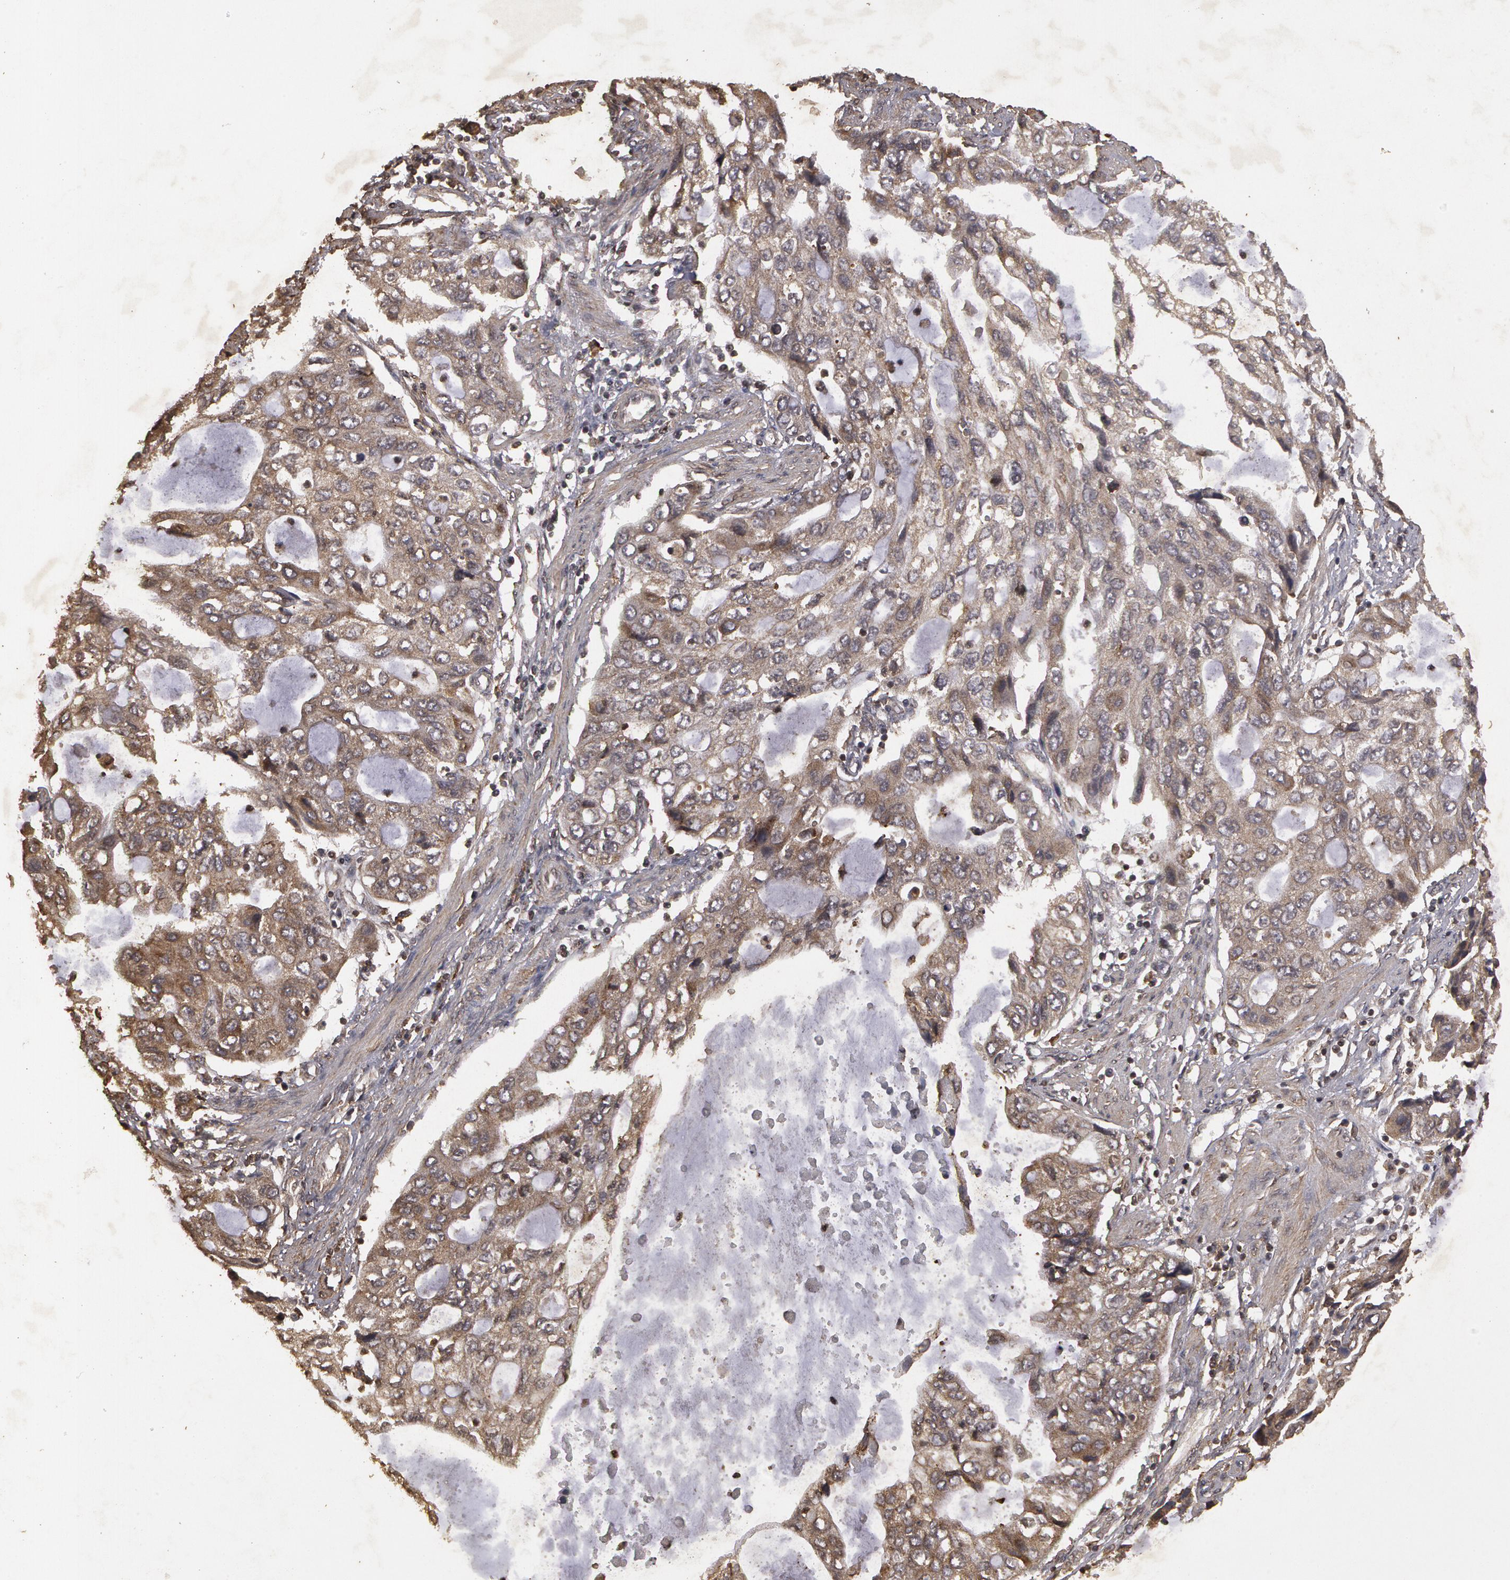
{"staining": {"intensity": "weak", "quantity": "25%-75%", "location": "cytoplasmic/membranous"}, "tissue": "stomach cancer", "cell_type": "Tumor cells", "image_type": "cancer", "snomed": [{"axis": "morphology", "description": "Adenocarcinoma, NOS"}, {"axis": "topography", "description": "Stomach, upper"}], "caption": "Immunohistochemical staining of stomach cancer (adenocarcinoma) demonstrates weak cytoplasmic/membranous protein expression in approximately 25%-75% of tumor cells.", "gene": "CALR", "patient": {"sex": "female", "age": 52}}